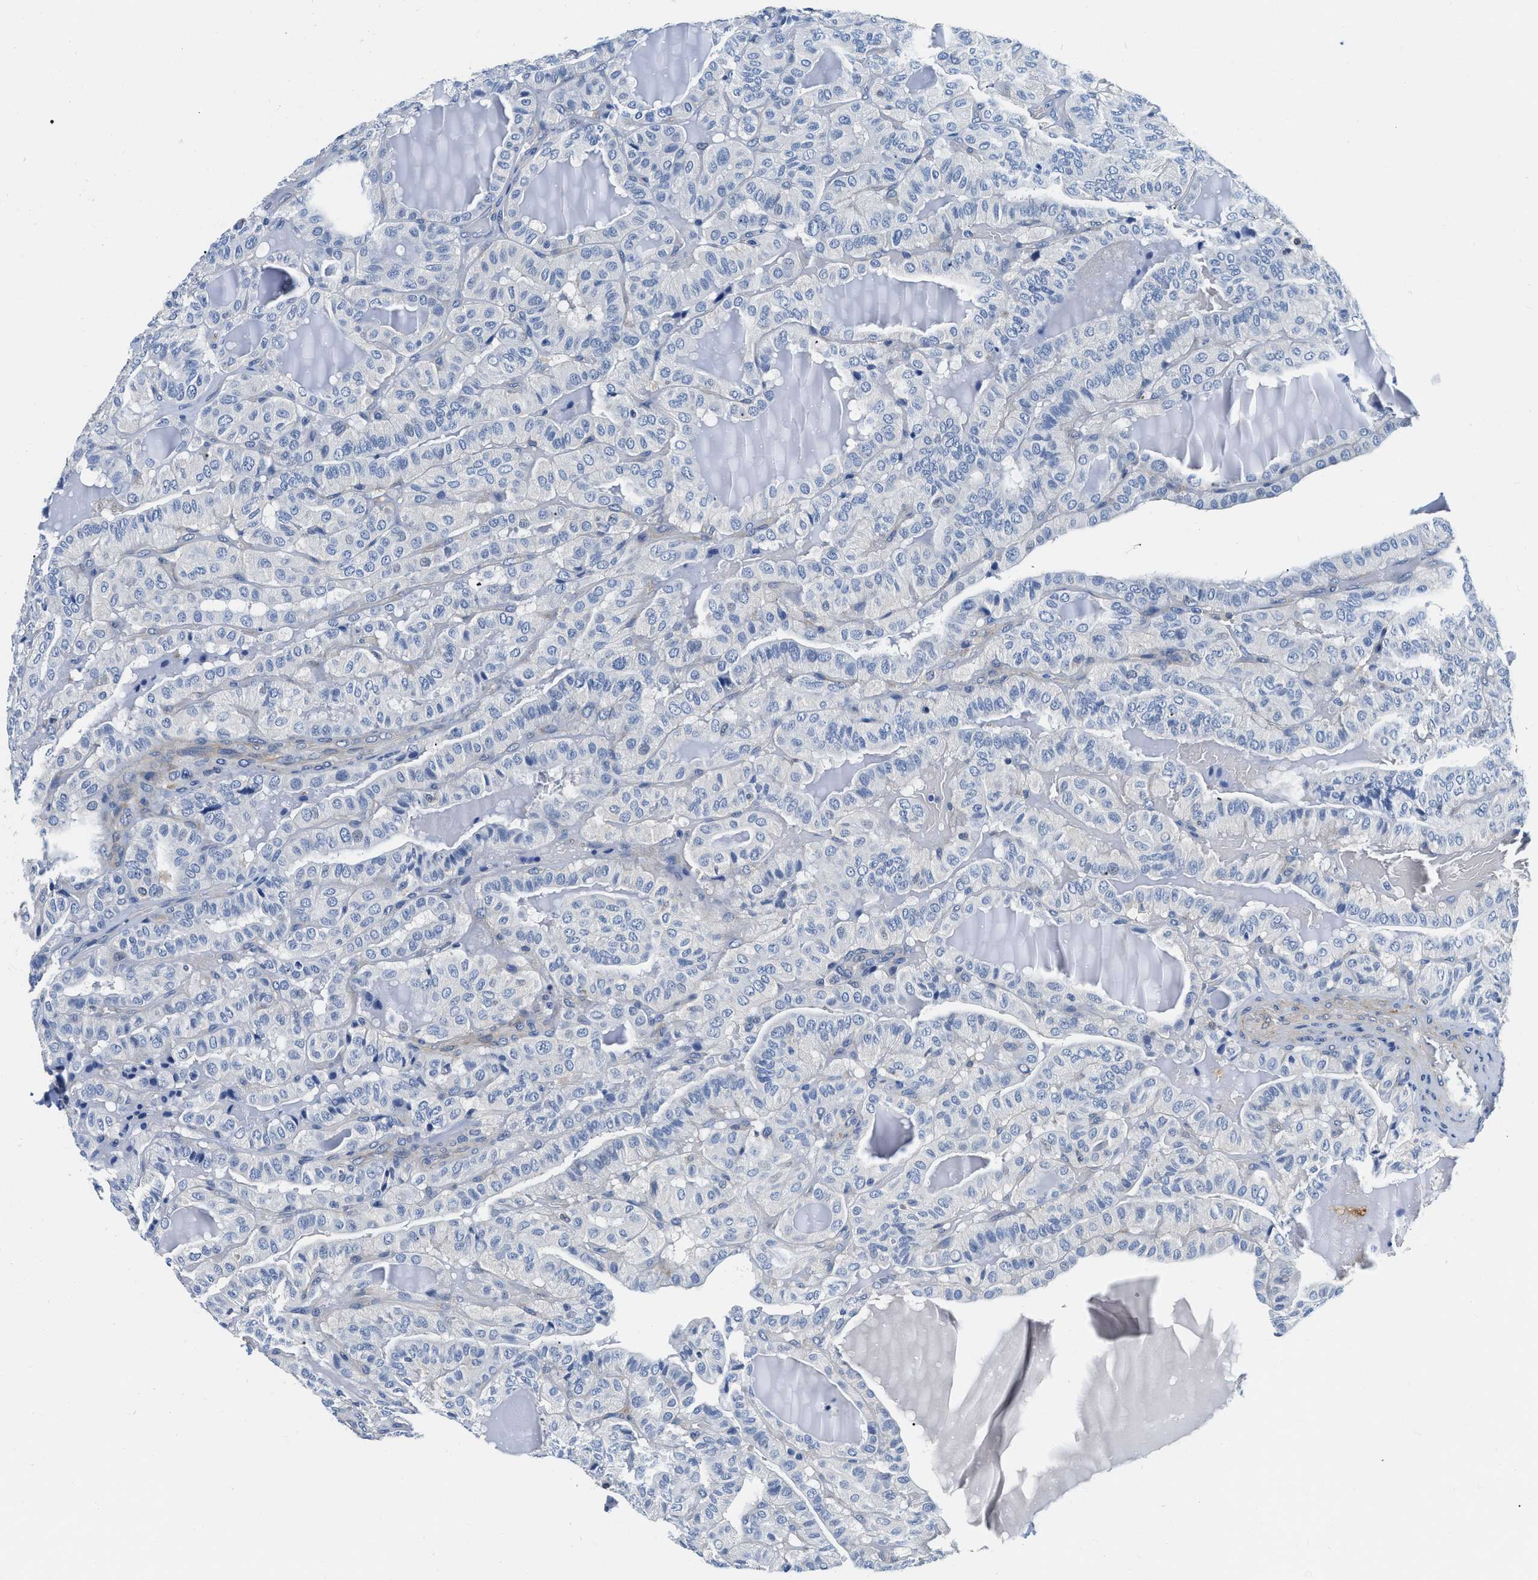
{"staining": {"intensity": "negative", "quantity": "none", "location": "none"}, "tissue": "thyroid cancer", "cell_type": "Tumor cells", "image_type": "cancer", "snomed": [{"axis": "morphology", "description": "Papillary adenocarcinoma, NOS"}, {"axis": "topography", "description": "Thyroid gland"}], "caption": "The immunohistochemistry micrograph has no significant staining in tumor cells of papillary adenocarcinoma (thyroid) tissue.", "gene": "EIF2AK2", "patient": {"sex": "male", "age": 77}}